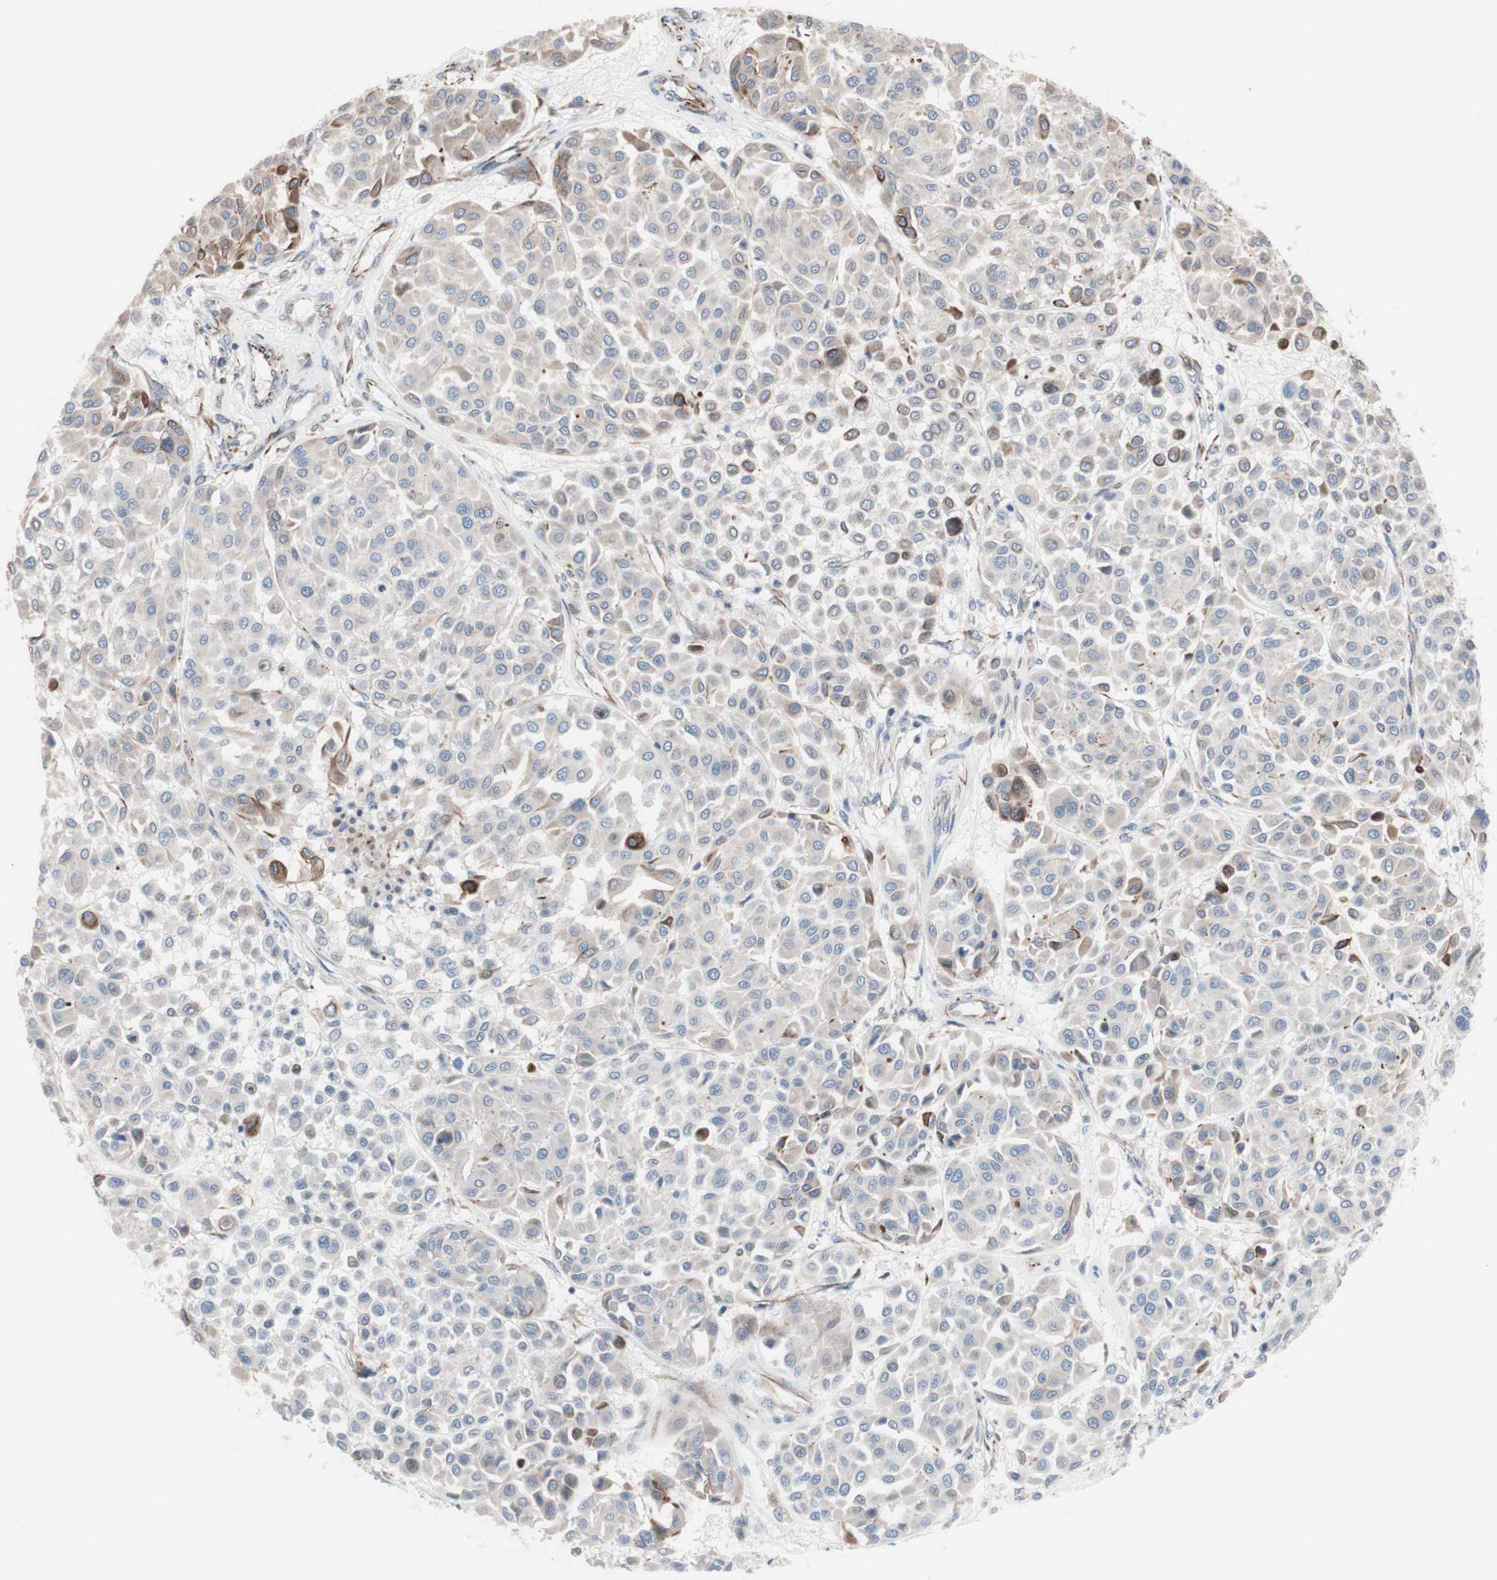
{"staining": {"intensity": "moderate", "quantity": "<25%", "location": "cytoplasmic/membranous"}, "tissue": "melanoma", "cell_type": "Tumor cells", "image_type": "cancer", "snomed": [{"axis": "morphology", "description": "Malignant melanoma, Metastatic site"}, {"axis": "topography", "description": "Soft tissue"}], "caption": "Malignant melanoma (metastatic site) stained with a brown dye exhibits moderate cytoplasmic/membranous positive expression in approximately <25% of tumor cells.", "gene": "AGPAT5", "patient": {"sex": "male", "age": 41}}